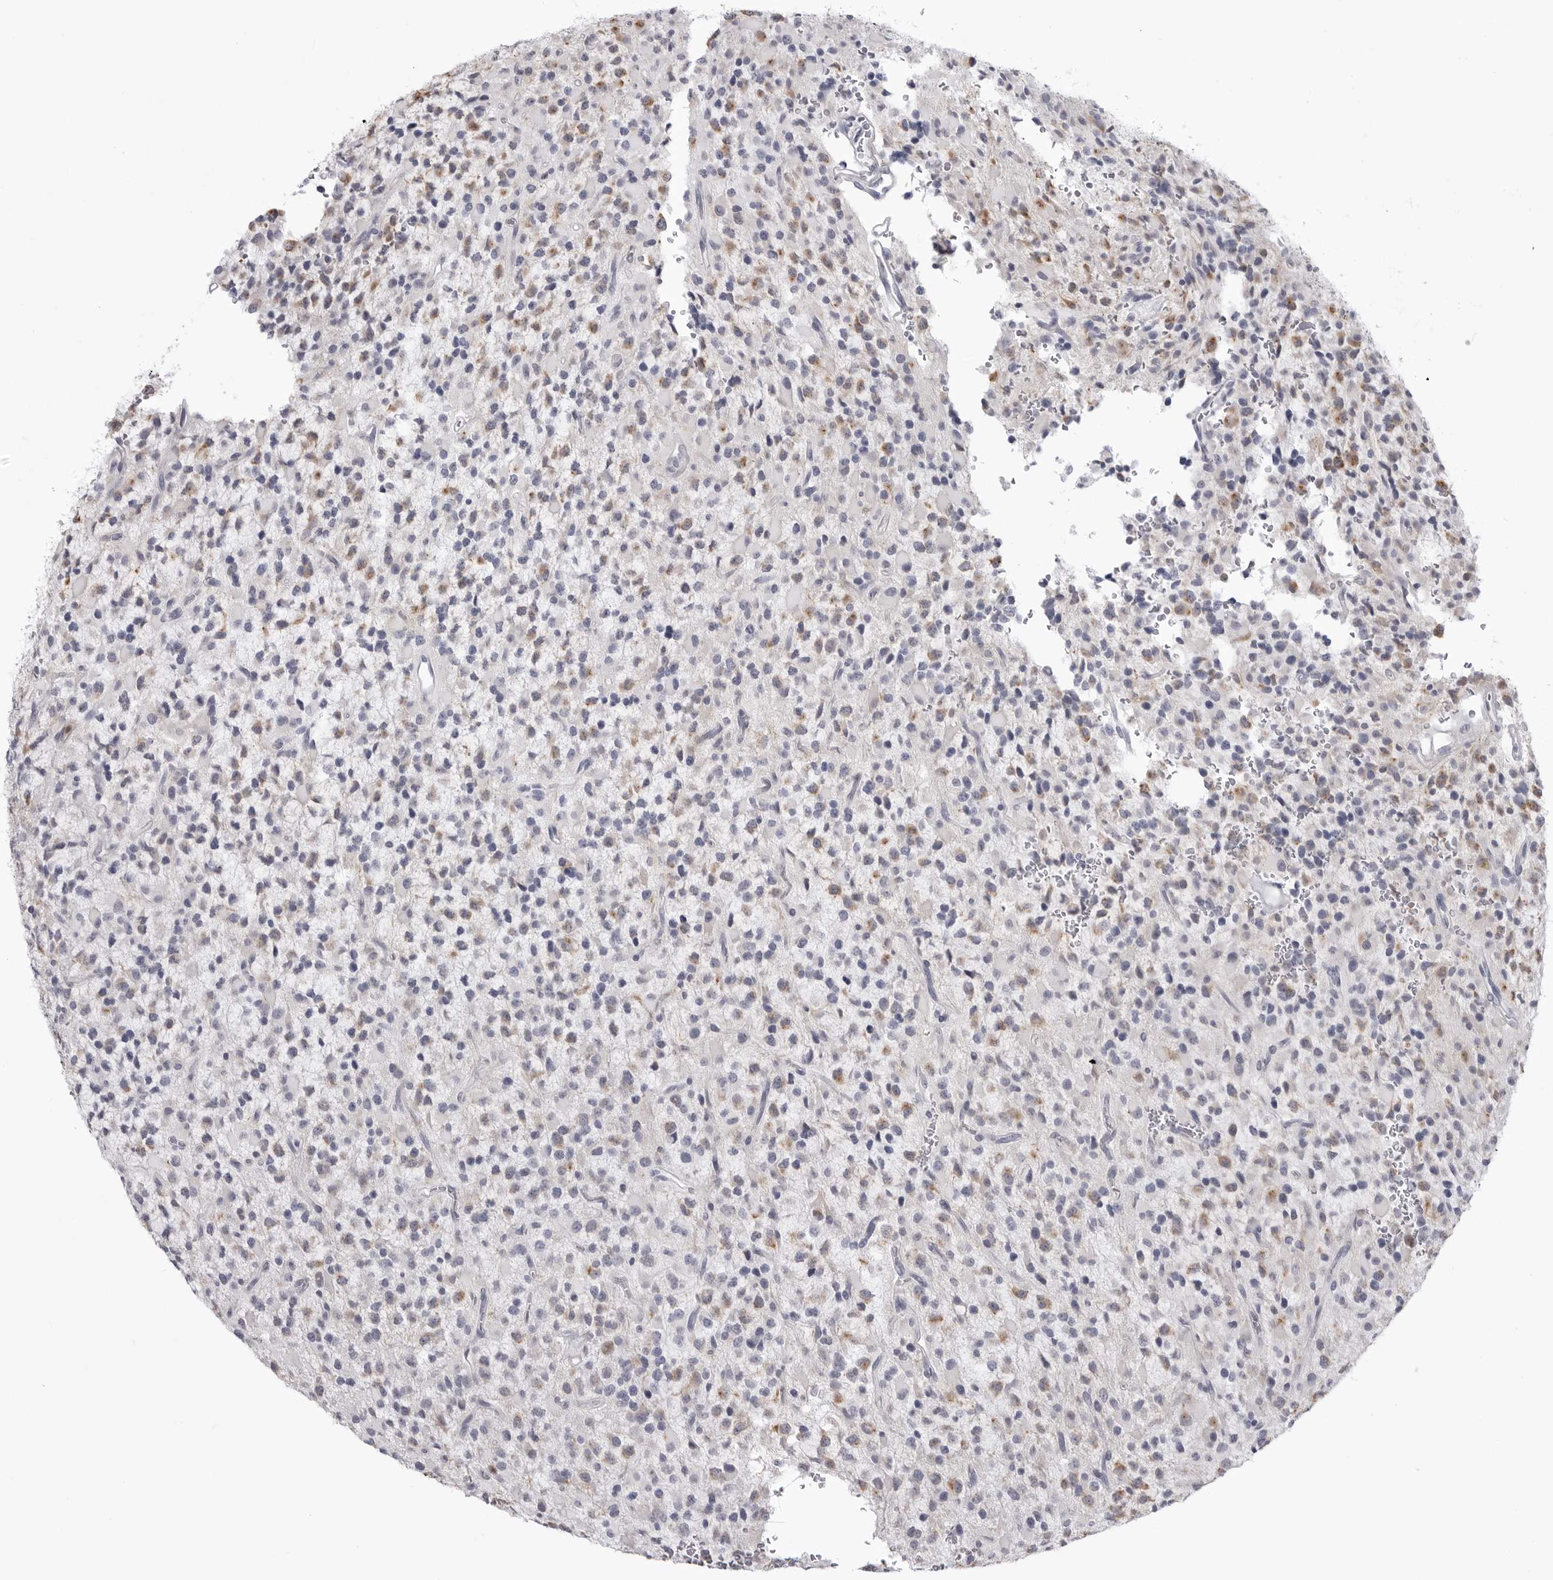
{"staining": {"intensity": "weak", "quantity": "25%-75%", "location": "cytoplasmic/membranous"}, "tissue": "glioma", "cell_type": "Tumor cells", "image_type": "cancer", "snomed": [{"axis": "morphology", "description": "Glioma, malignant, High grade"}, {"axis": "topography", "description": "Brain"}], "caption": "This is an image of immunohistochemistry staining of glioma, which shows weak staining in the cytoplasmic/membranous of tumor cells.", "gene": "STAP2", "patient": {"sex": "male", "age": 34}}